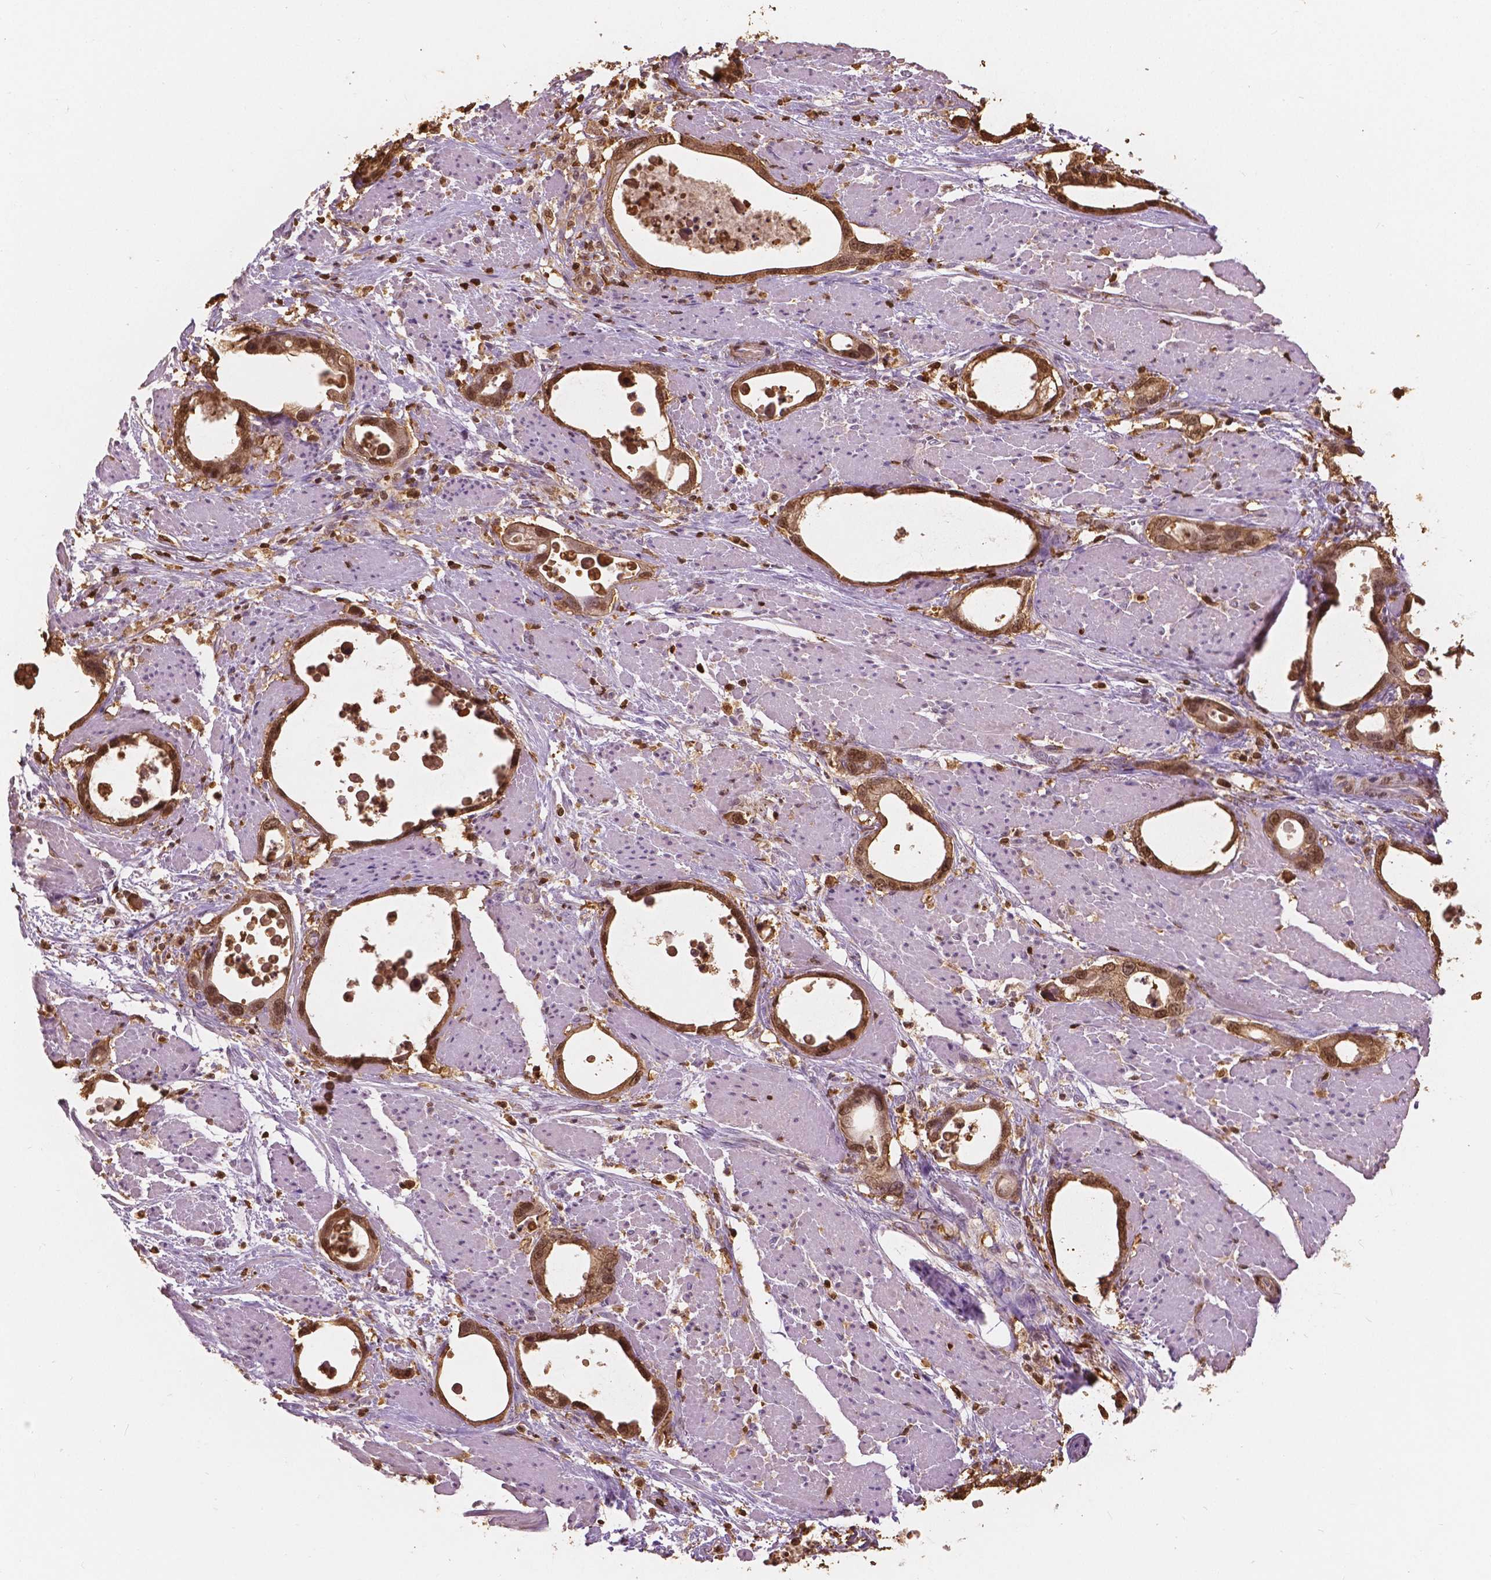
{"staining": {"intensity": "moderate", "quantity": ">75%", "location": "cytoplasmic/membranous,nuclear"}, "tissue": "stomach cancer", "cell_type": "Tumor cells", "image_type": "cancer", "snomed": [{"axis": "morphology", "description": "Adenocarcinoma, NOS"}, {"axis": "topography", "description": "Stomach, upper"}], "caption": "The photomicrograph demonstrates immunohistochemical staining of adenocarcinoma (stomach). There is moderate cytoplasmic/membranous and nuclear expression is seen in about >75% of tumor cells. (DAB IHC with brightfield microscopy, high magnification).", "gene": "S100A4", "patient": {"sex": "male", "age": 74}}